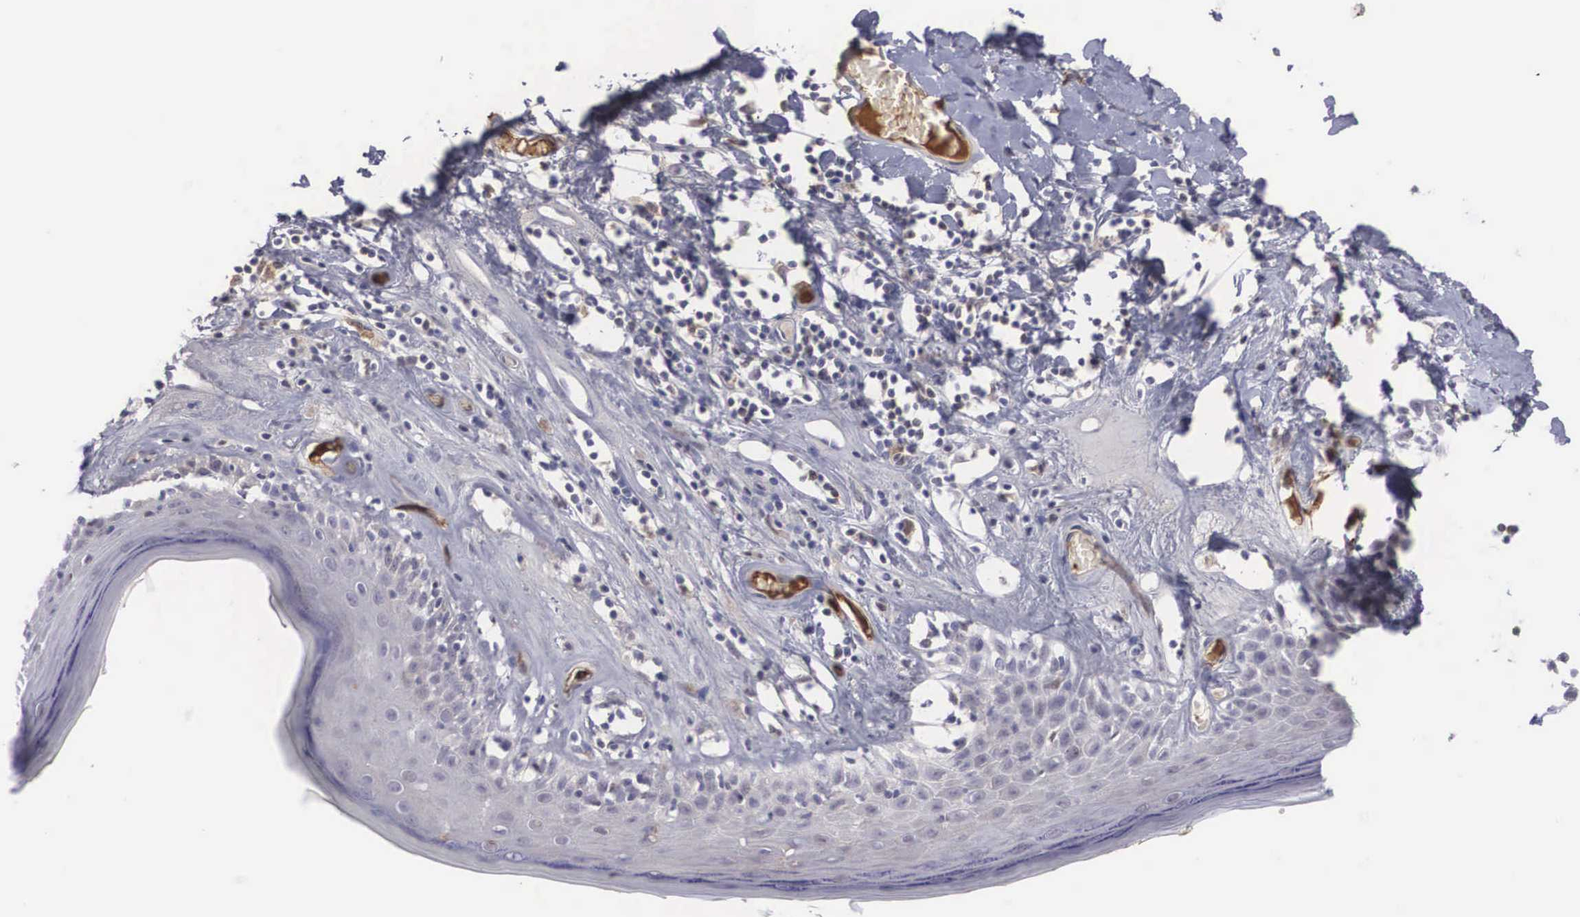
{"staining": {"intensity": "weak", "quantity": "<25%", "location": "nuclear"}, "tissue": "skin", "cell_type": "Epidermal cells", "image_type": "normal", "snomed": [{"axis": "morphology", "description": "Normal tissue, NOS"}, {"axis": "topography", "description": "Vascular tissue"}, {"axis": "topography", "description": "Vulva"}, {"axis": "topography", "description": "Peripheral nerve tissue"}], "caption": "This histopathology image is of unremarkable skin stained with IHC to label a protein in brown with the nuclei are counter-stained blue. There is no positivity in epidermal cells.", "gene": "RBPJ", "patient": {"sex": "female", "age": 86}}